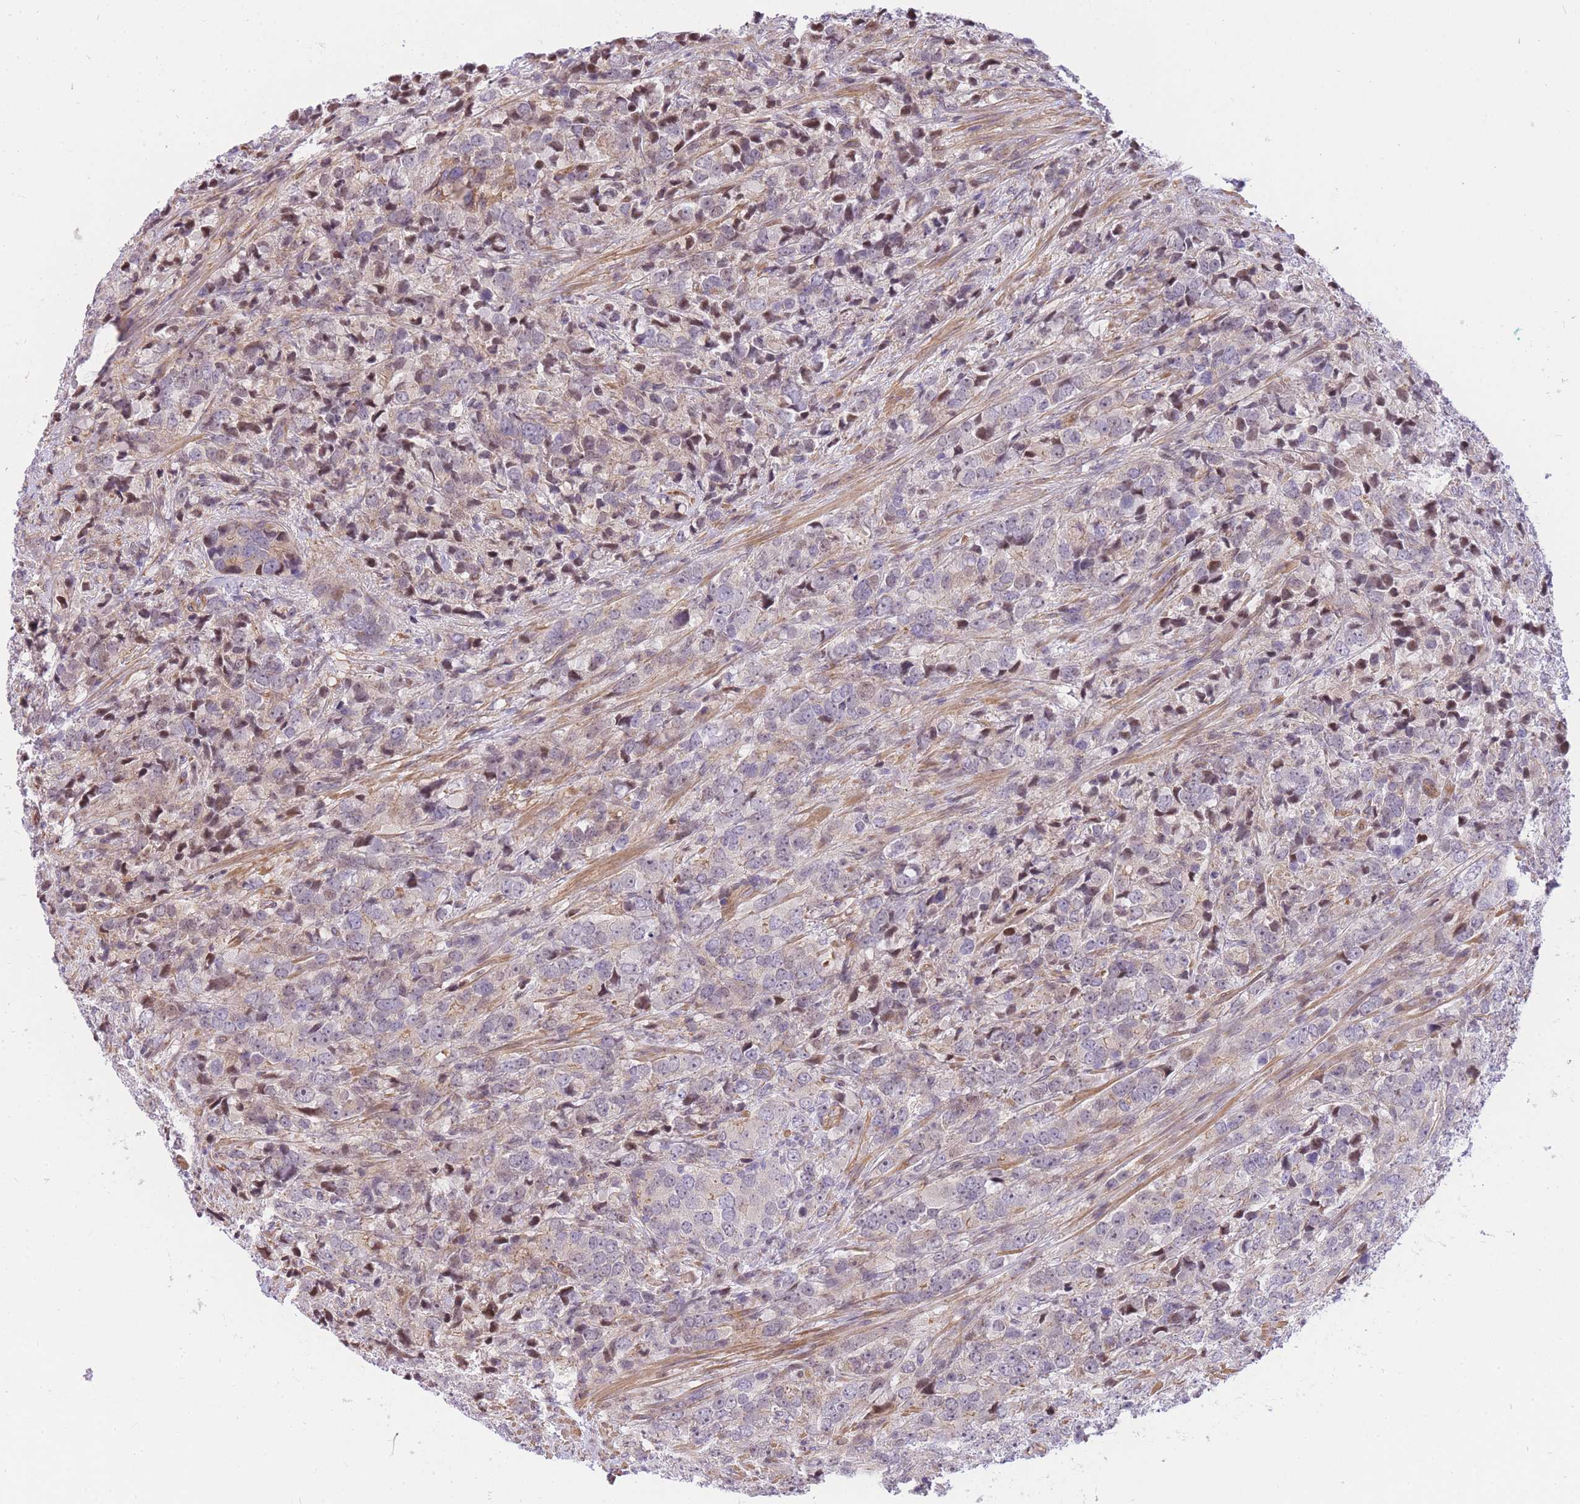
{"staining": {"intensity": "negative", "quantity": "none", "location": "none"}, "tissue": "prostate cancer", "cell_type": "Tumor cells", "image_type": "cancer", "snomed": [{"axis": "morphology", "description": "Adenocarcinoma, High grade"}, {"axis": "topography", "description": "Prostate"}], "caption": "IHC histopathology image of prostate cancer (adenocarcinoma (high-grade)) stained for a protein (brown), which shows no expression in tumor cells.", "gene": "S100PBP", "patient": {"sex": "male", "age": 62}}